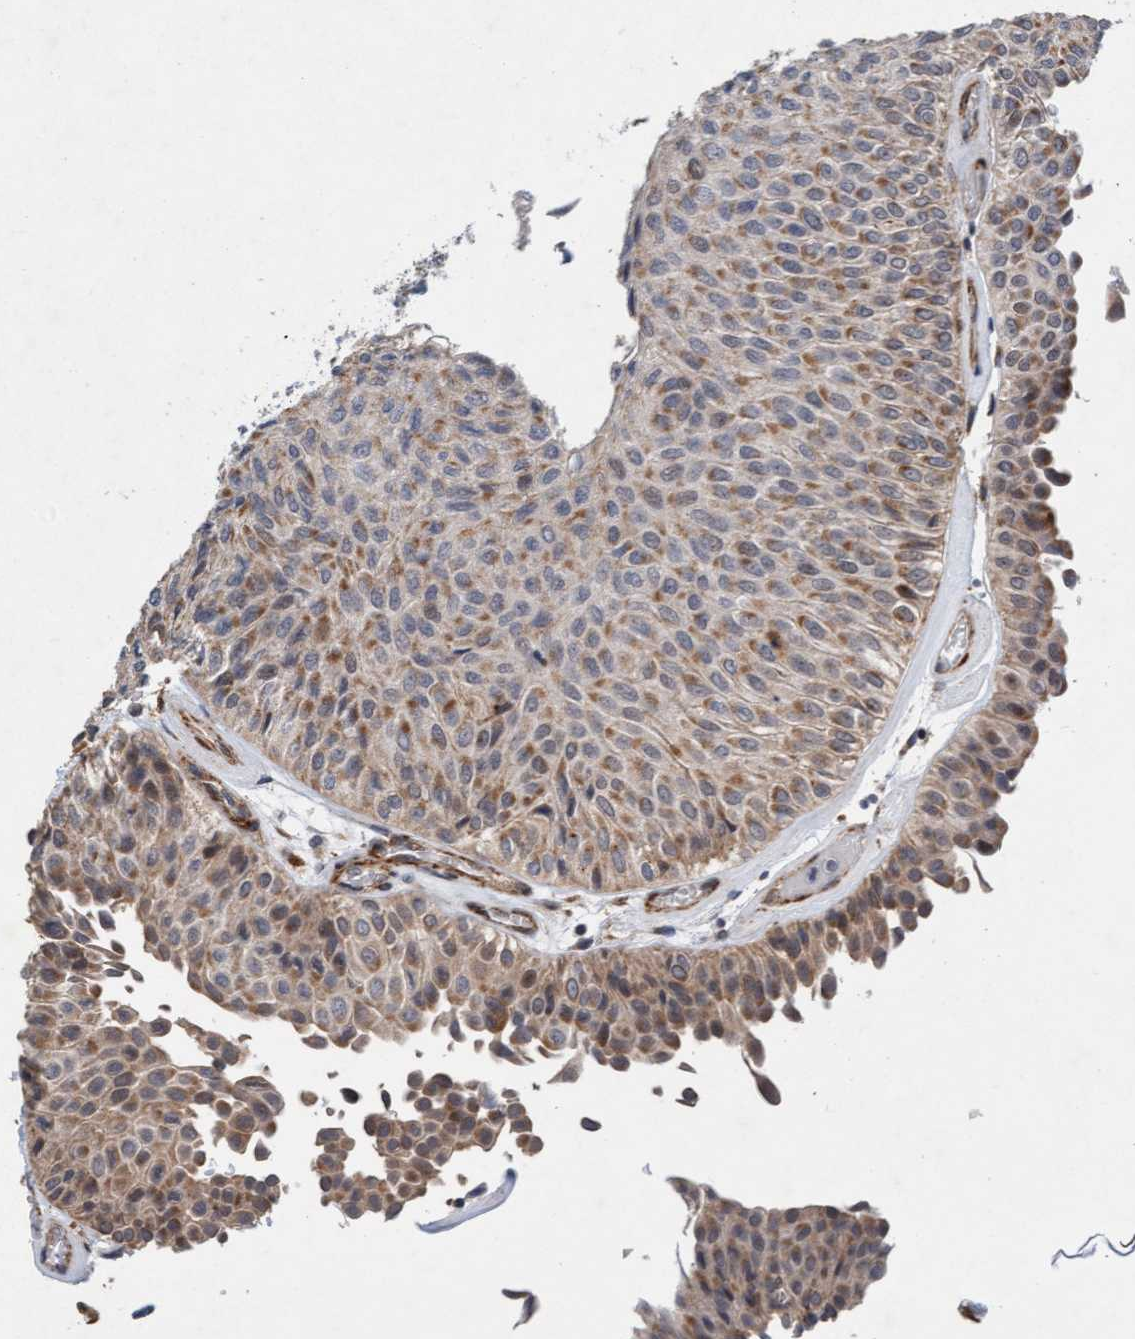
{"staining": {"intensity": "weak", "quantity": ">75%", "location": "cytoplasmic/membranous"}, "tissue": "urothelial cancer", "cell_type": "Tumor cells", "image_type": "cancer", "snomed": [{"axis": "morphology", "description": "Urothelial carcinoma, Low grade"}, {"axis": "topography", "description": "Urinary bladder"}], "caption": "Protein expression analysis of human urothelial cancer reveals weak cytoplasmic/membranous staining in approximately >75% of tumor cells.", "gene": "TMEM70", "patient": {"sex": "male", "age": 78}}